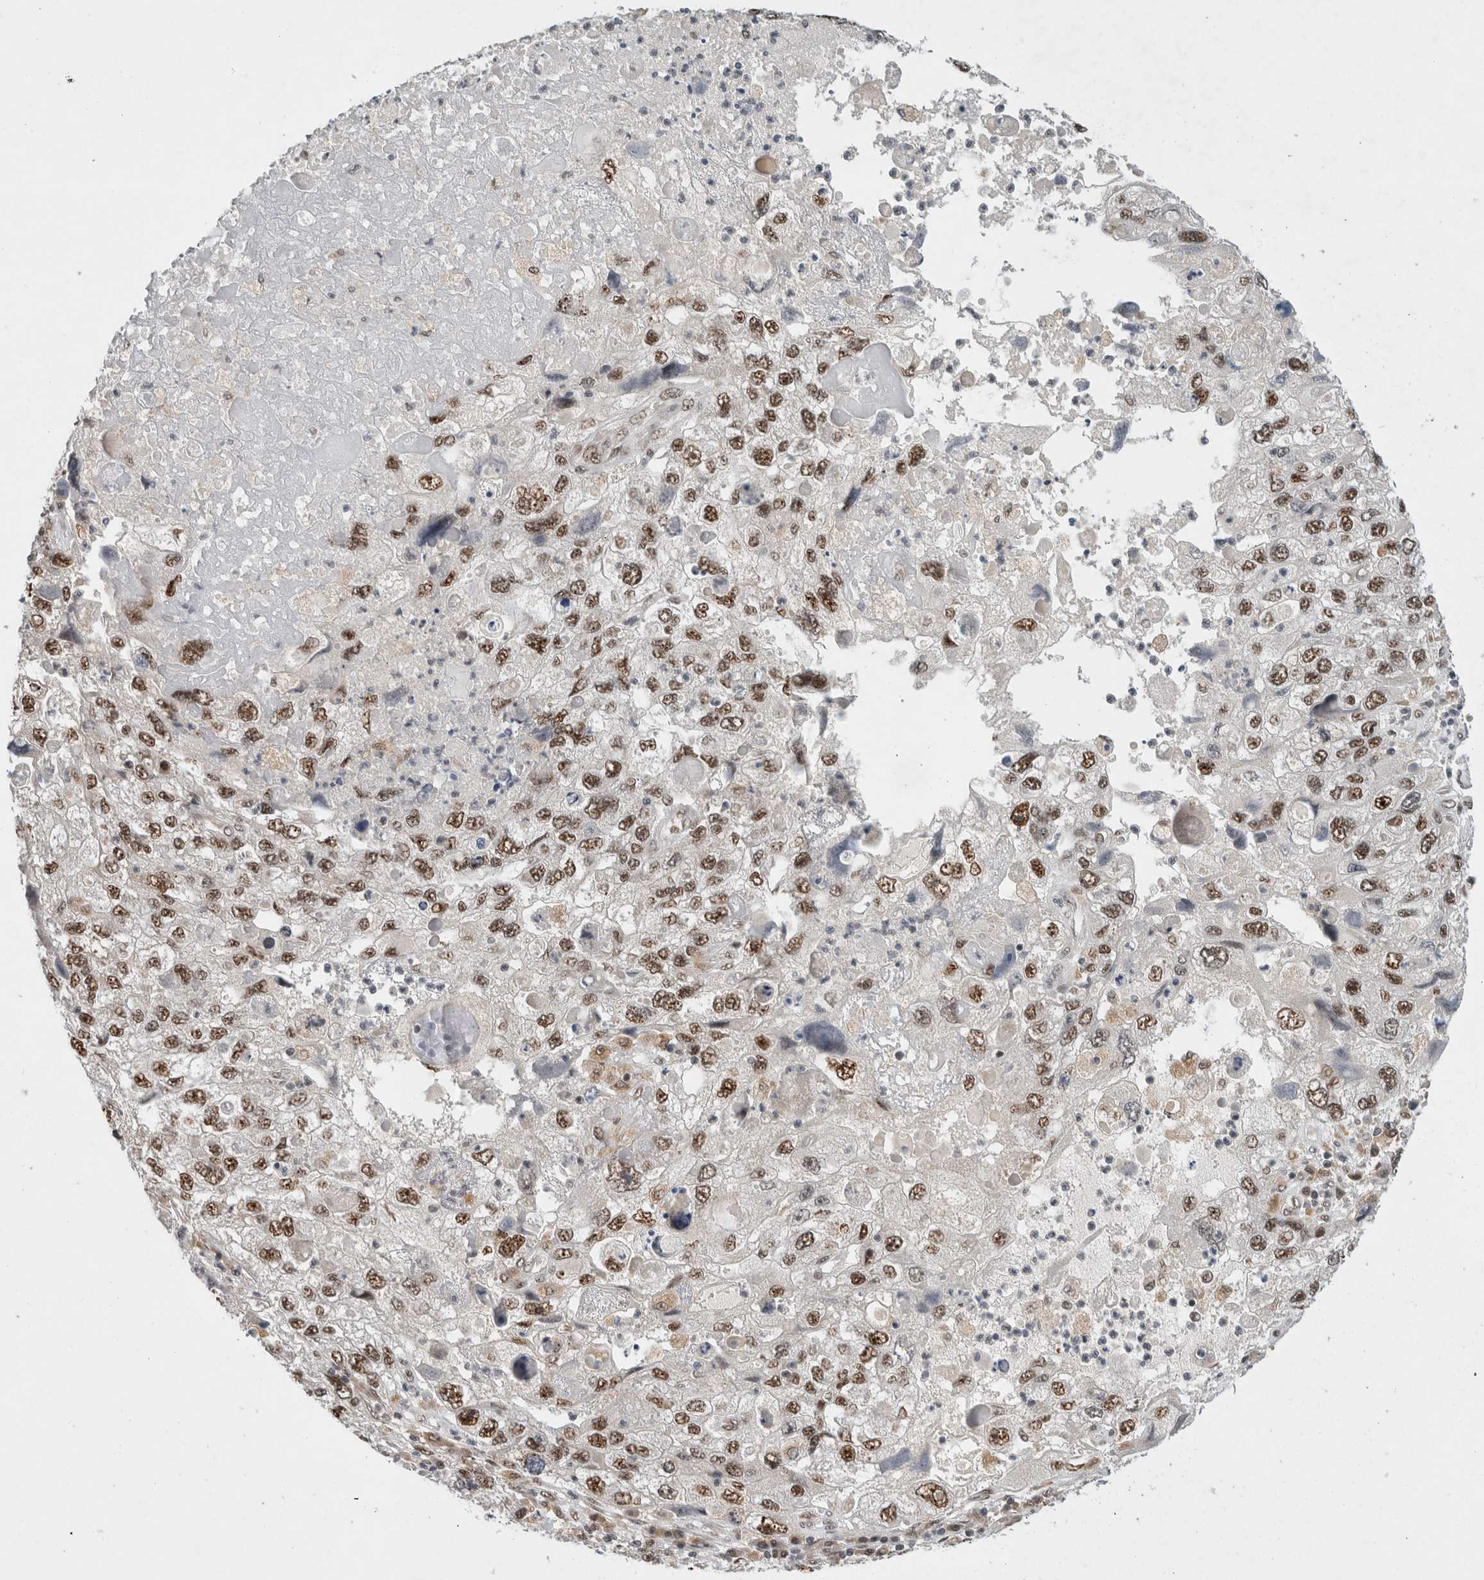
{"staining": {"intensity": "moderate", "quantity": ">75%", "location": "nuclear"}, "tissue": "endometrial cancer", "cell_type": "Tumor cells", "image_type": "cancer", "snomed": [{"axis": "morphology", "description": "Adenocarcinoma, NOS"}, {"axis": "topography", "description": "Endometrium"}], "caption": "This is an image of immunohistochemistry staining of endometrial cancer (adenocarcinoma), which shows moderate expression in the nuclear of tumor cells.", "gene": "NCAPG2", "patient": {"sex": "female", "age": 49}}